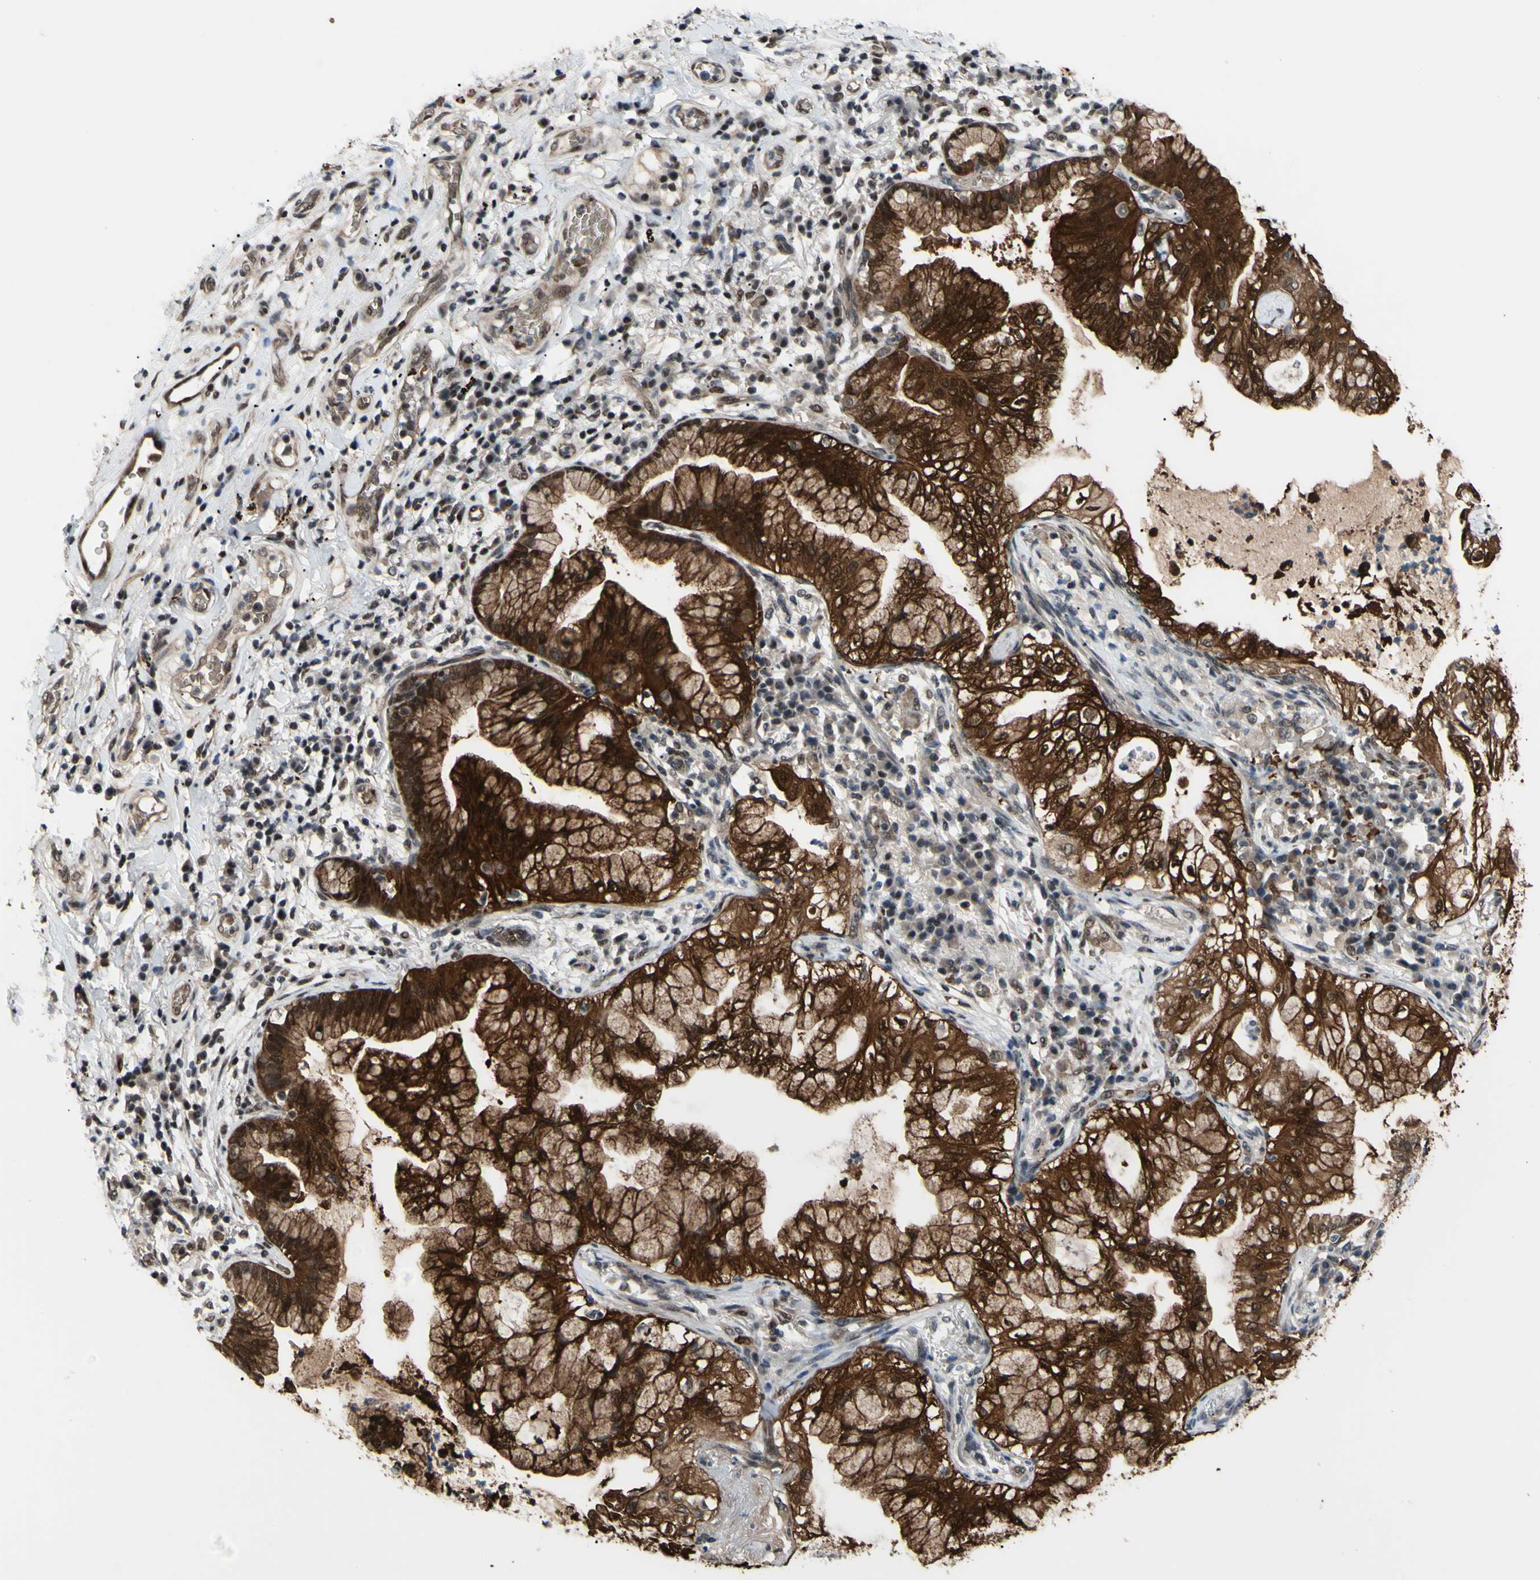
{"staining": {"intensity": "strong", "quantity": ">75%", "location": "cytoplasmic/membranous,nuclear"}, "tissue": "lung cancer", "cell_type": "Tumor cells", "image_type": "cancer", "snomed": [{"axis": "morphology", "description": "Adenocarcinoma, NOS"}, {"axis": "topography", "description": "Lung"}], "caption": "A high amount of strong cytoplasmic/membranous and nuclear expression is identified in approximately >75% of tumor cells in lung adenocarcinoma tissue.", "gene": "THAP12", "patient": {"sex": "female", "age": 70}}